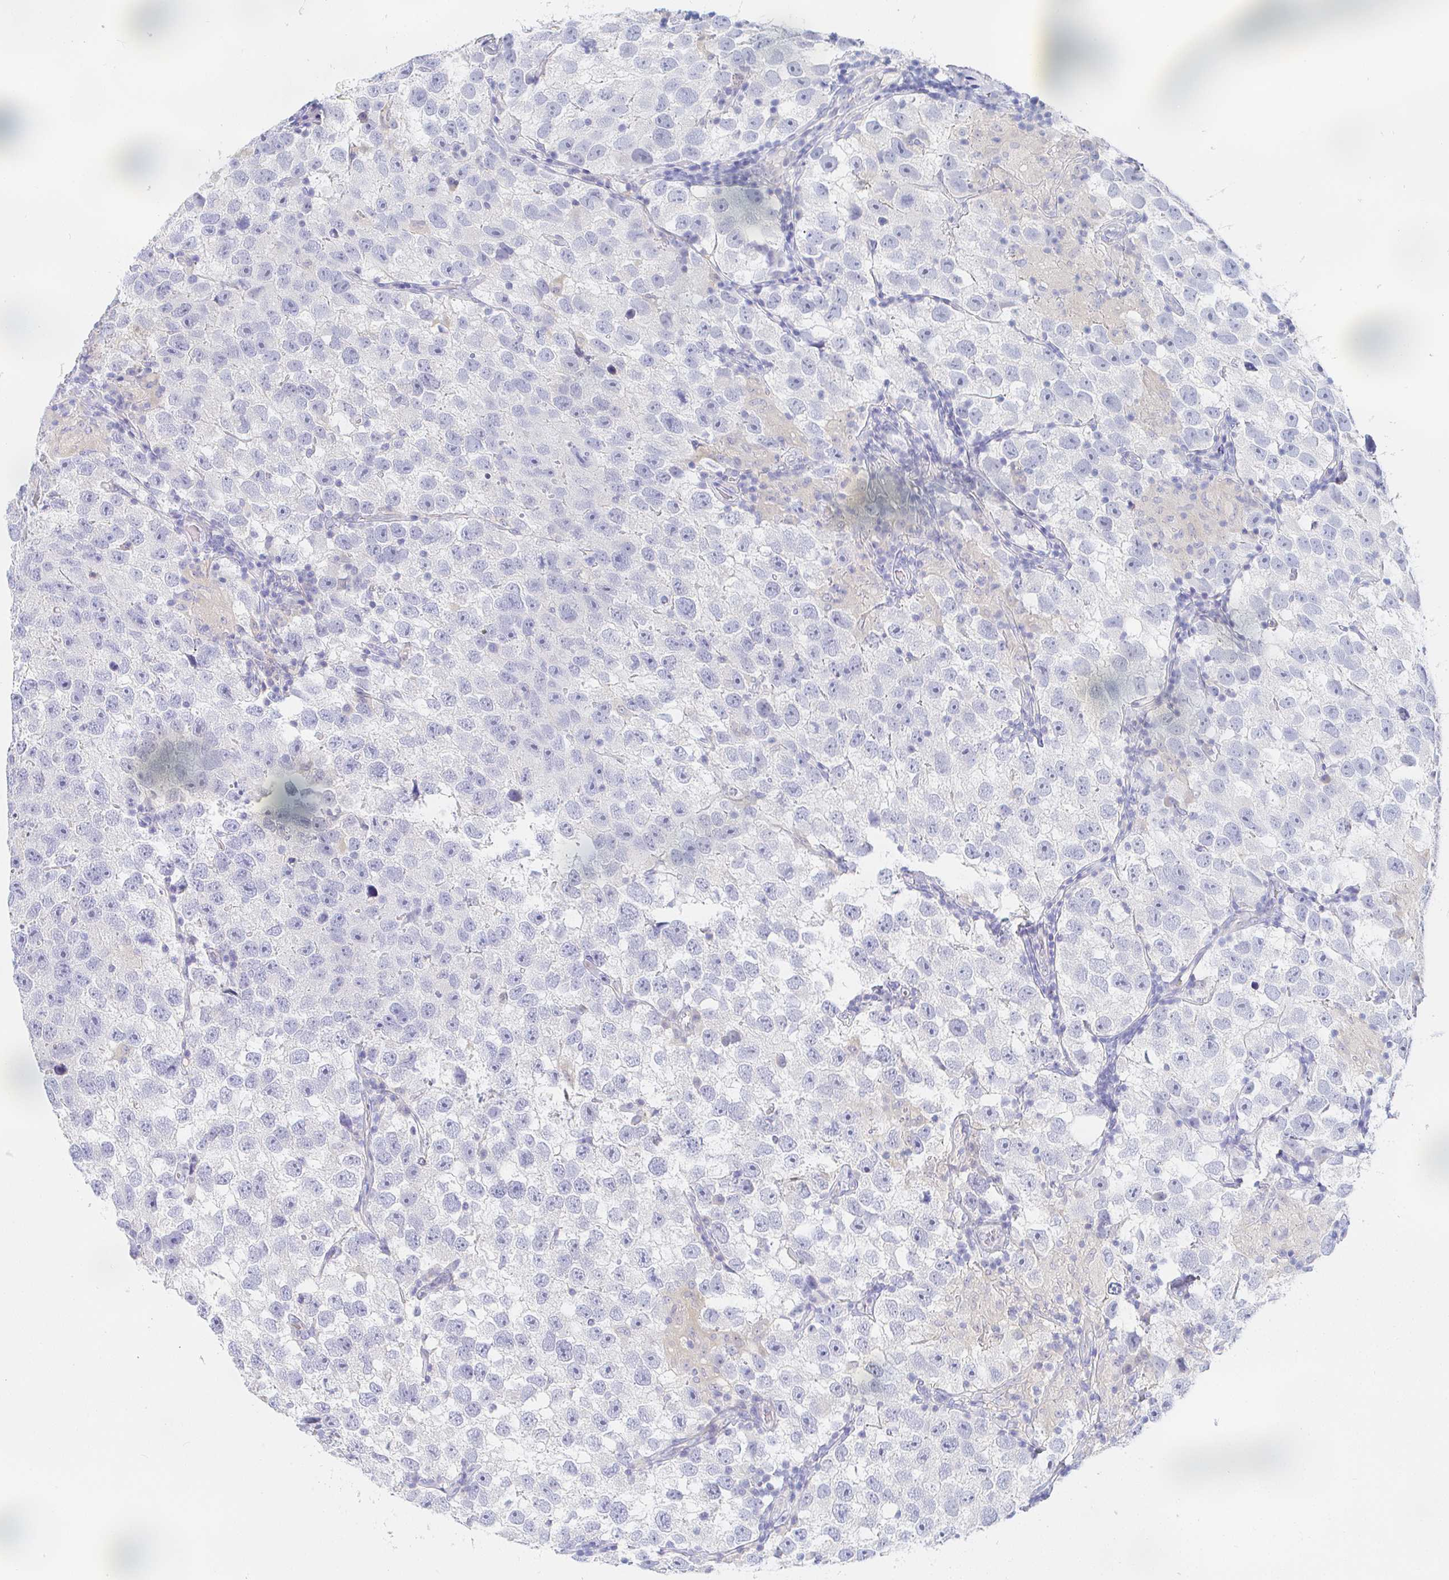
{"staining": {"intensity": "negative", "quantity": "none", "location": "none"}, "tissue": "testis cancer", "cell_type": "Tumor cells", "image_type": "cancer", "snomed": [{"axis": "morphology", "description": "Seminoma, NOS"}, {"axis": "topography", "description": "Testis"}], "caption": "This is an IHC histopathology image of human seminoma (testis). There is no staining in tumor cells.", "gene": "PDE6B", "patient": {"sex": "male", "age": 26}}